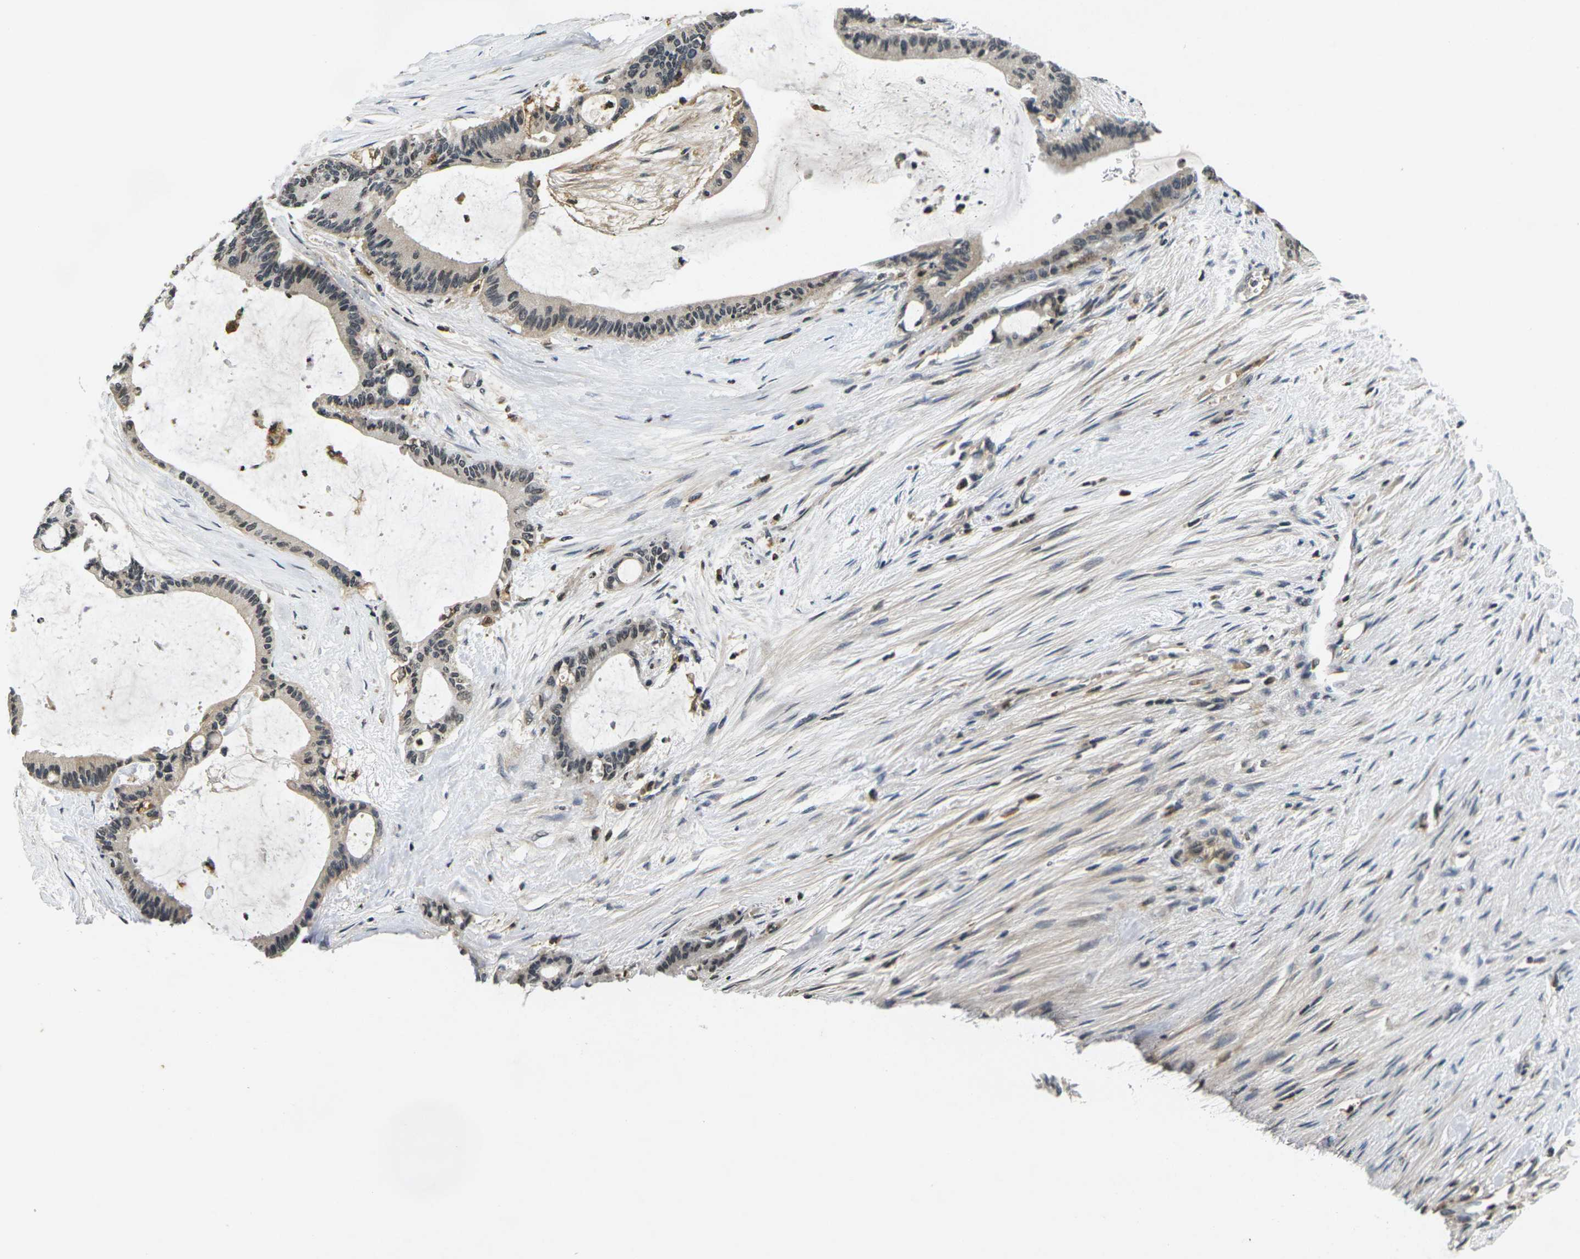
{"staining": {"intensity": "weak", "quantity": "25%-75%", "location": "cytoplasmic/membranous"}, "tissue": "liver cancer", "cell_type": "Tumor cells", "image_type": "cancer", "snomed": [{"axis": "morphology", "description": "Cholangiocarcinoma"}, {"axis": "topography", "description": "Liver"}], "caption": "Immunohistochemical staining of human liver cholangiocarcinoma exhibits weak cytoplasmic/membranous protein staining in about 25%-75% of tumor cells.", "gene": "C1QC", "patient": {"sex": "female", "age": 73}}